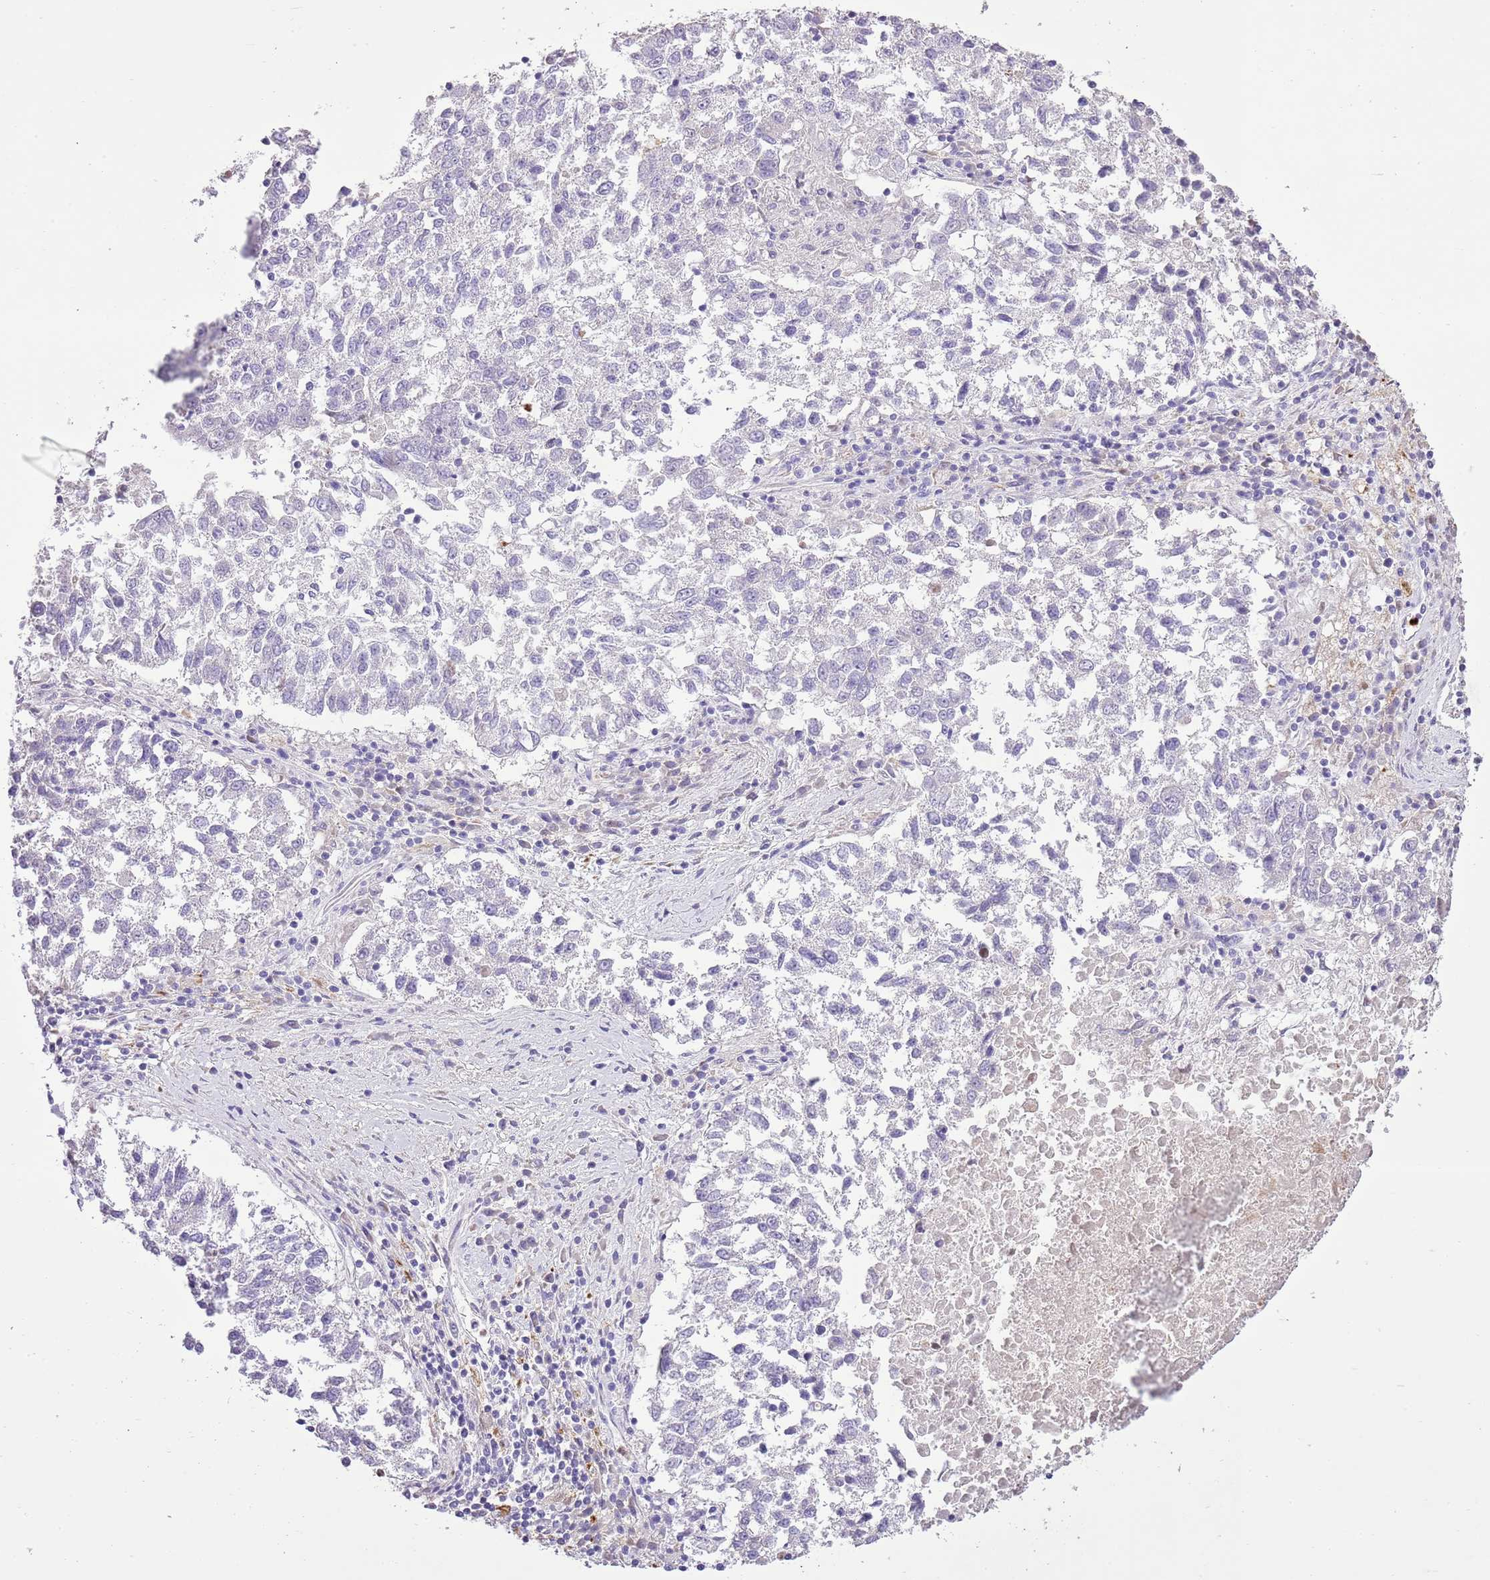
{"staining": {"intensity": "negative", "quantity": "none", "location": "none"}, "tissue": "lung cancer", "cell_type": "Tumor cells", "image_type": "cancer", "snomed": [{"axis": "morphology", "description": "Squamous cell carcinoma, NOS"}, {"axis": "topography", "description": "Lung"}], "caption": "Immunohistochemical staining of human lung cancer (squamous cell carcinoma) demonstrates no significant positivity in tumor cells.", "gene": "XPO7", "patient": {"sex": "male", "age": 73}}